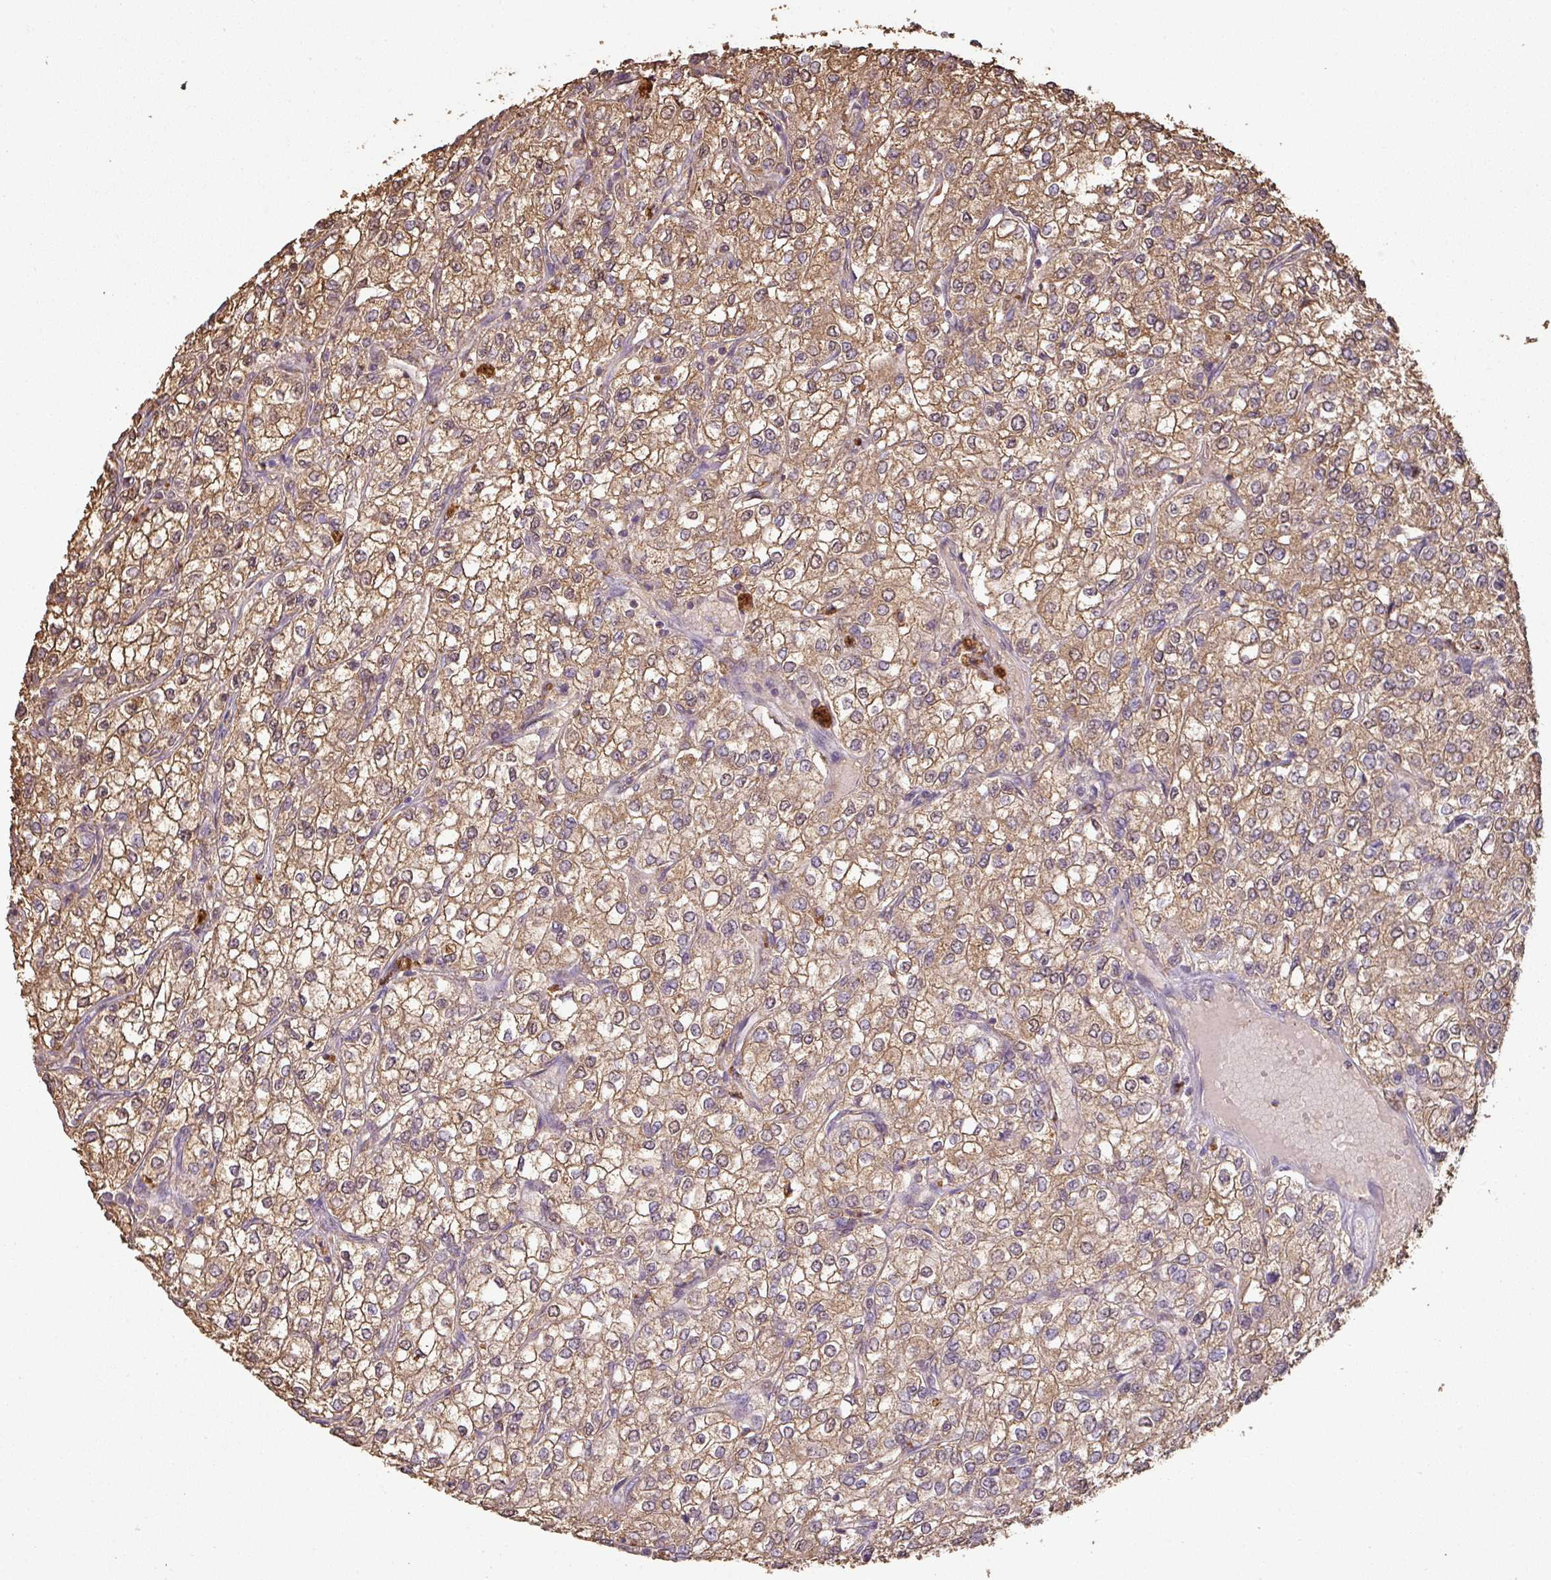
{"staining": {"intensity": "moderate", "quantity": ">75%", "location": "cytoplasmic/membranous"}, "tissue": "renal cancer", "cell_type": "Tumor cells", "image_type": "cancer", "snomed": [{"axis": "morphology", "description": "Adenocarcinoma, NOS"}, {"axis": "topography", "description": "Kidney"}], "caption": "DAB (3,3'-diaminobenzidine) immunohistochemical staining of renal cancer (adenocarcinoma) demonstrates moderate cytoplasmic/membranous protein positivity in about >75% of tumor cells.", "gene": "ATAT1", "patient": {"sex": "male", "age": 80}}